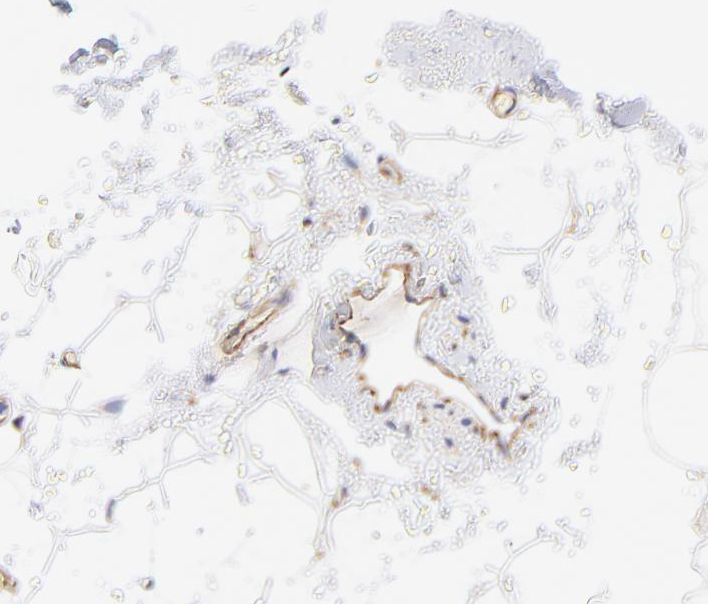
{"staining": {"intensity": "weak", "quantity": ">75%", "location": "cytoplasmic/membranous"}, "tissue": "breast", "cell_type": "Adipocytes", "image_type": "normal", "snomed": [{"axis": "morphology", "description": "Normal tissue, NOS"}, {"axis": "topography", "description": "Breast"}, {"axis": "topography", "description": "Soft tissue"}], "caption": "Adipocytes demonstrate weak cytoplasmic/membranous positivity in approximately >75% of cells in normal breast.", "gene": "RPL30", "patient": {"sex": "female", "age": 75}}